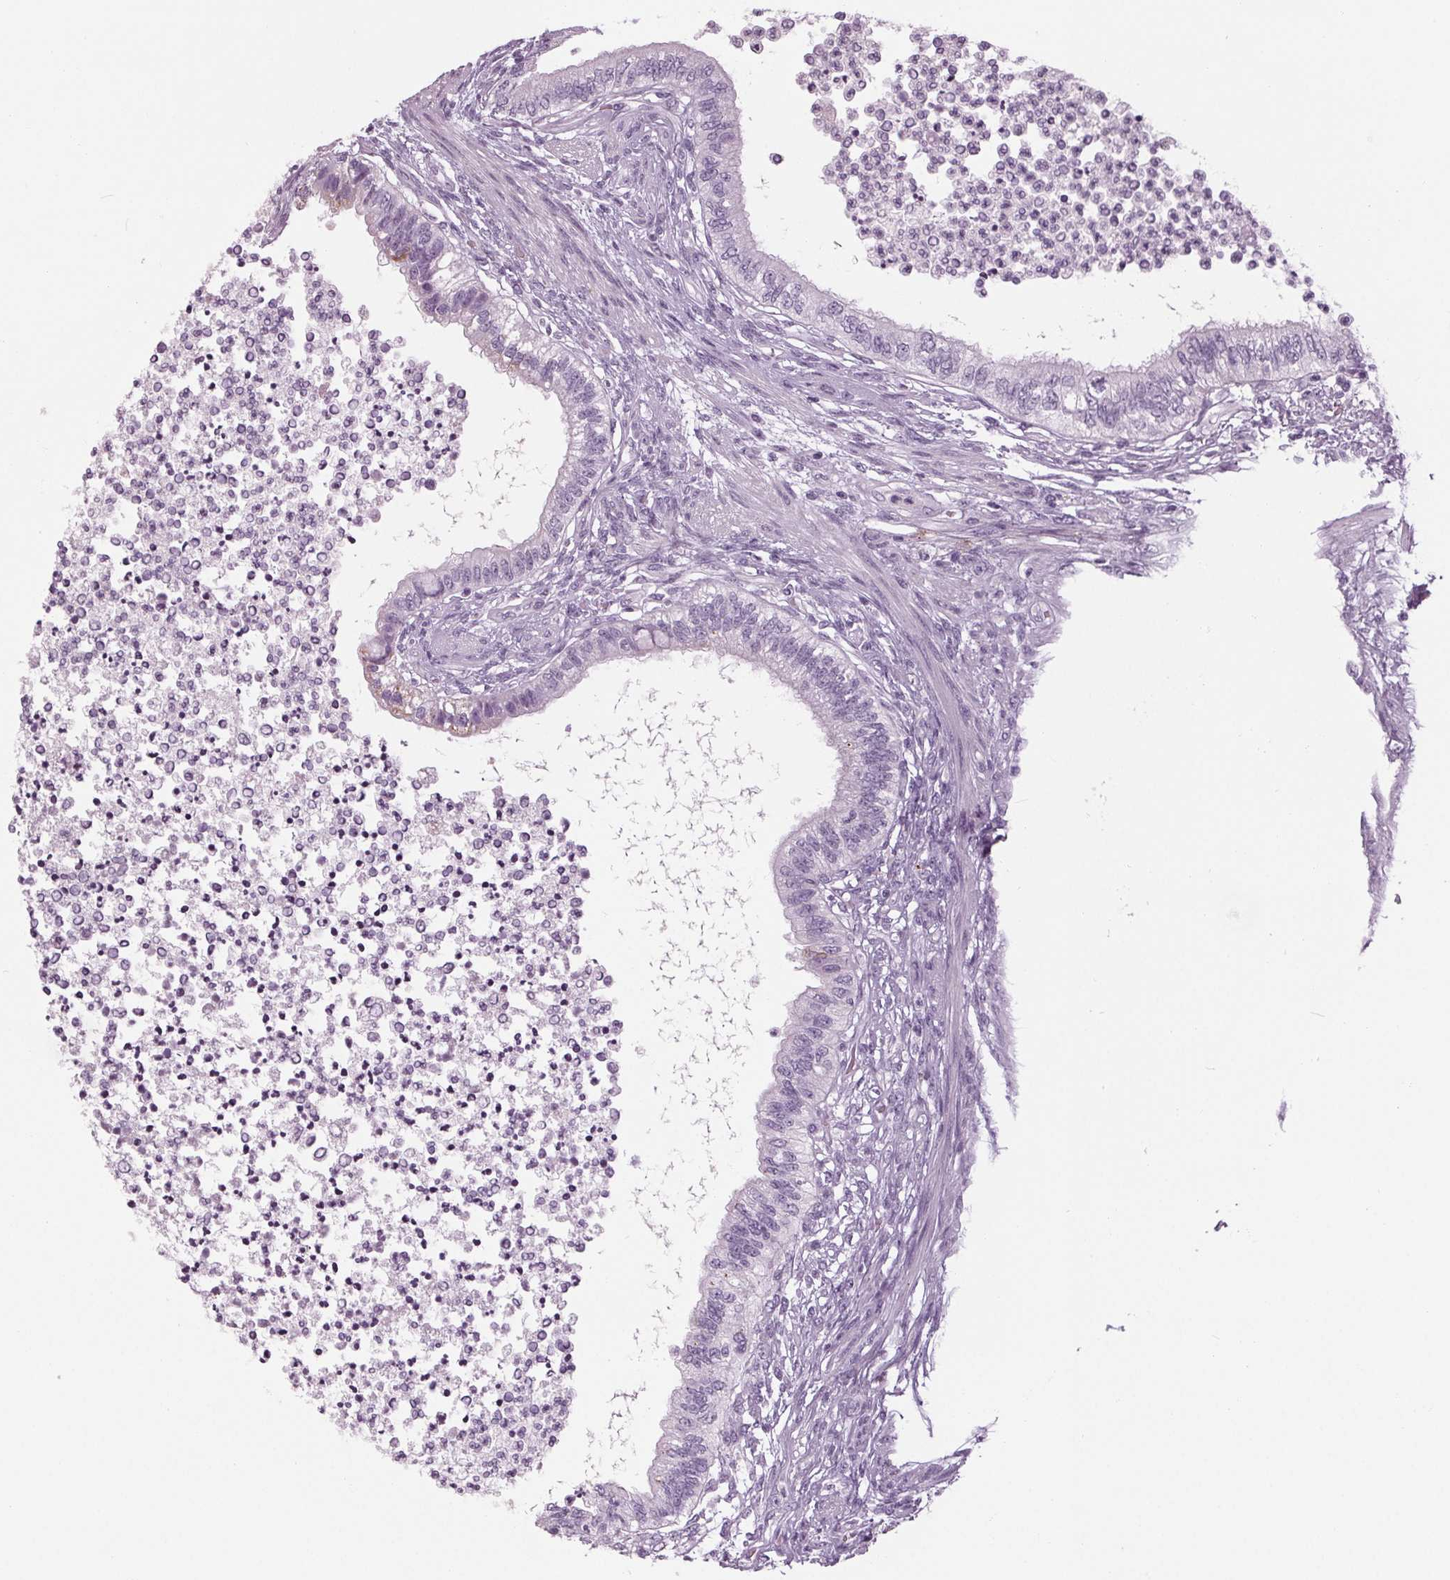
{"staining": {"intensity": "negative", "quantity": "none", "location": "none"}, "tissue": "testis cancer", "cell_type": "Tumor cells", "image_type": "cancer", "snomed": [{"axis": "morphology", "description": "Carcinoma, Embryonal, NOS"}, {"axis": "topography", "description": "Testis"}], "caption": "This is an immunohistochemistry histopathology image of human testis cancer. There is no staining in tumor cells.", "gene": "CYP3A43", "patient": {"sex": "male", "age": 26}}